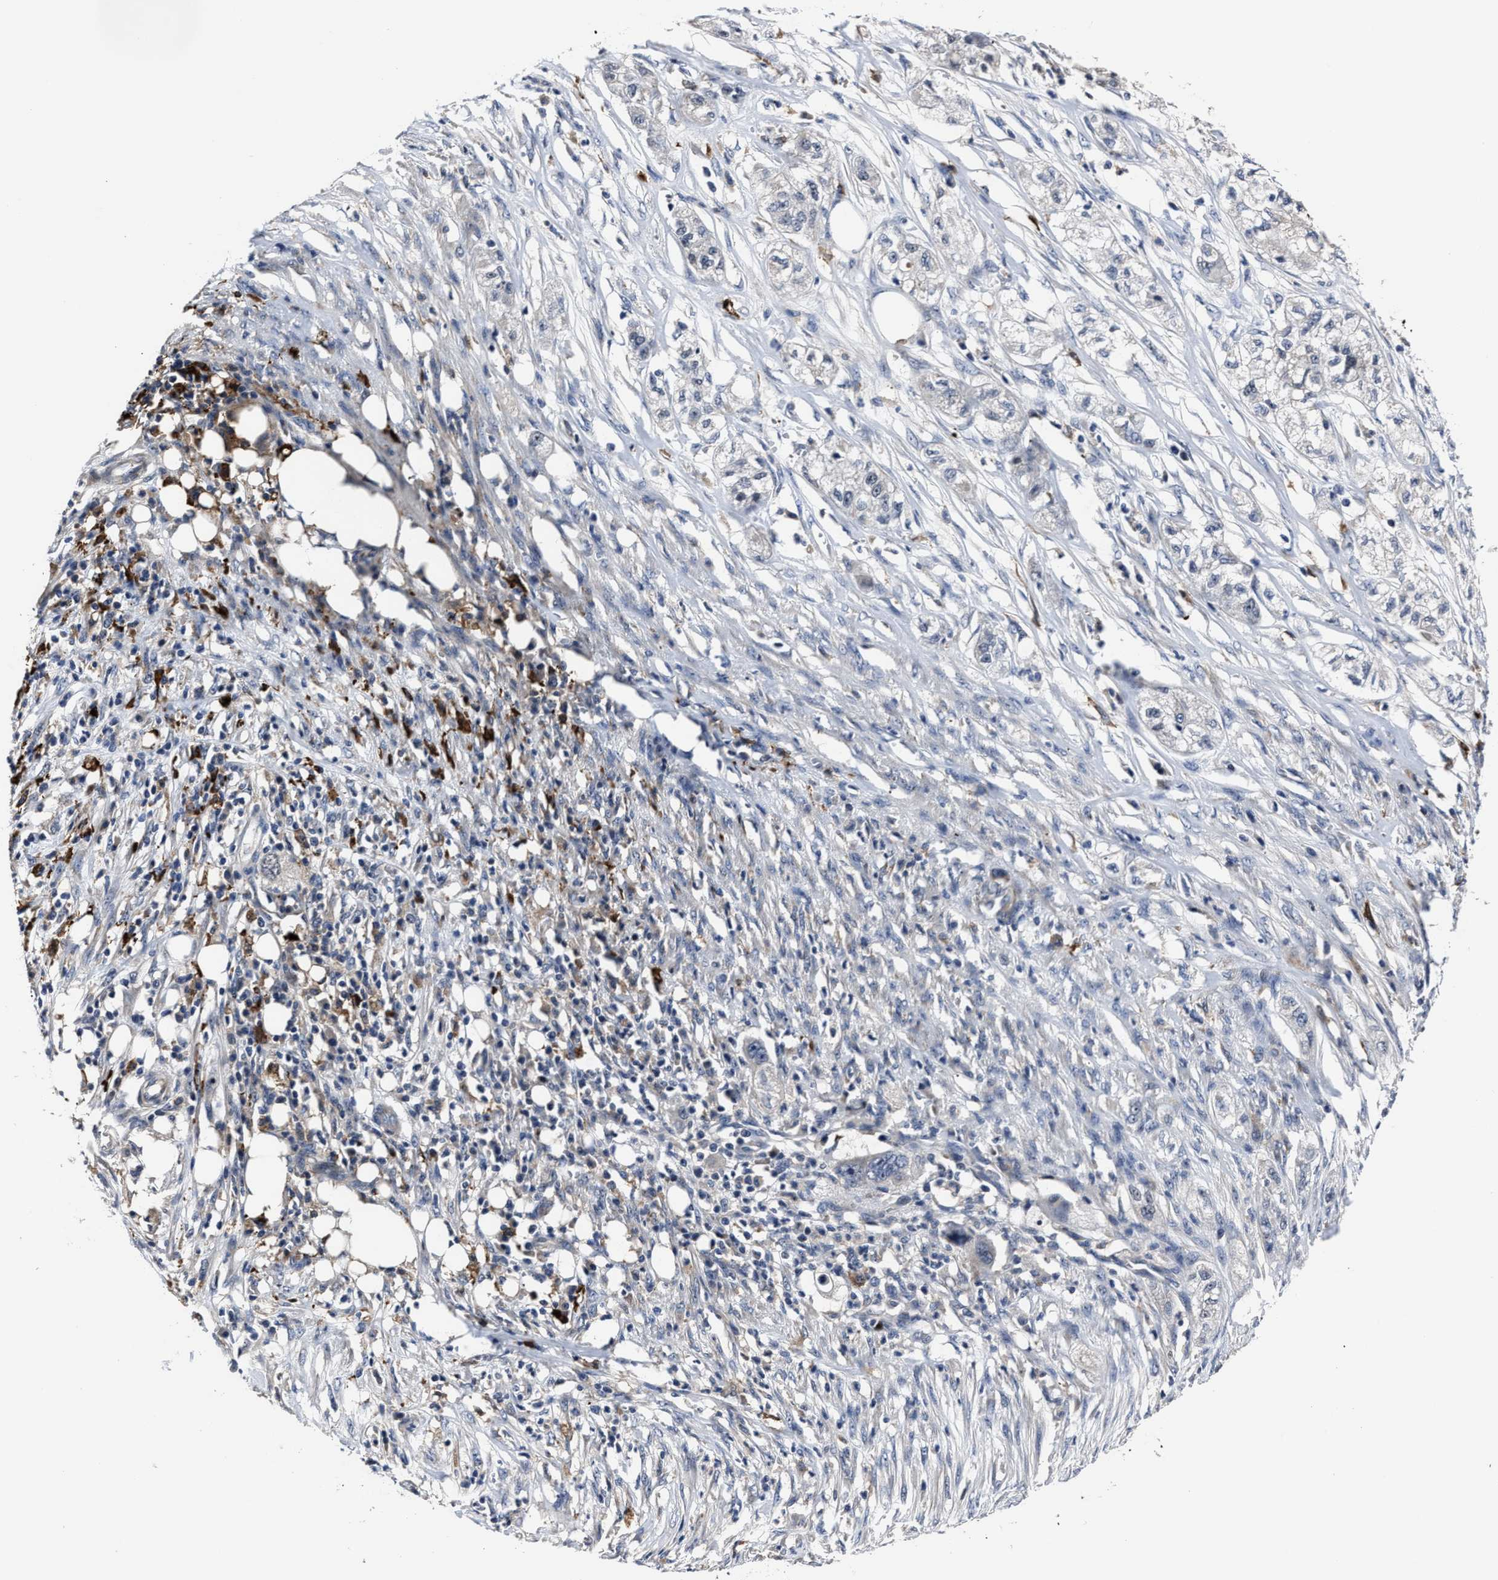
{"staining": {"intensity": "negative", "quantity": "none", "location": "none"}, "tissue": "pancreatic cancer", "cell_type": "Tumor cells", "image_type": "cancer", "snomed": [{"axis": "morphology", "description": "Adenocarcinoma, NOS"}, {"axis": "topography", "description": "Pancreas"}], "caption": "The photomicrograph reveals no staining of tumor cells in pancreatic cancer. (DAB IHC visualized using brightfield microscopy, high magnification).", "gene": "RSBN1L", "patient": {"sex": "female", "age": 78}}